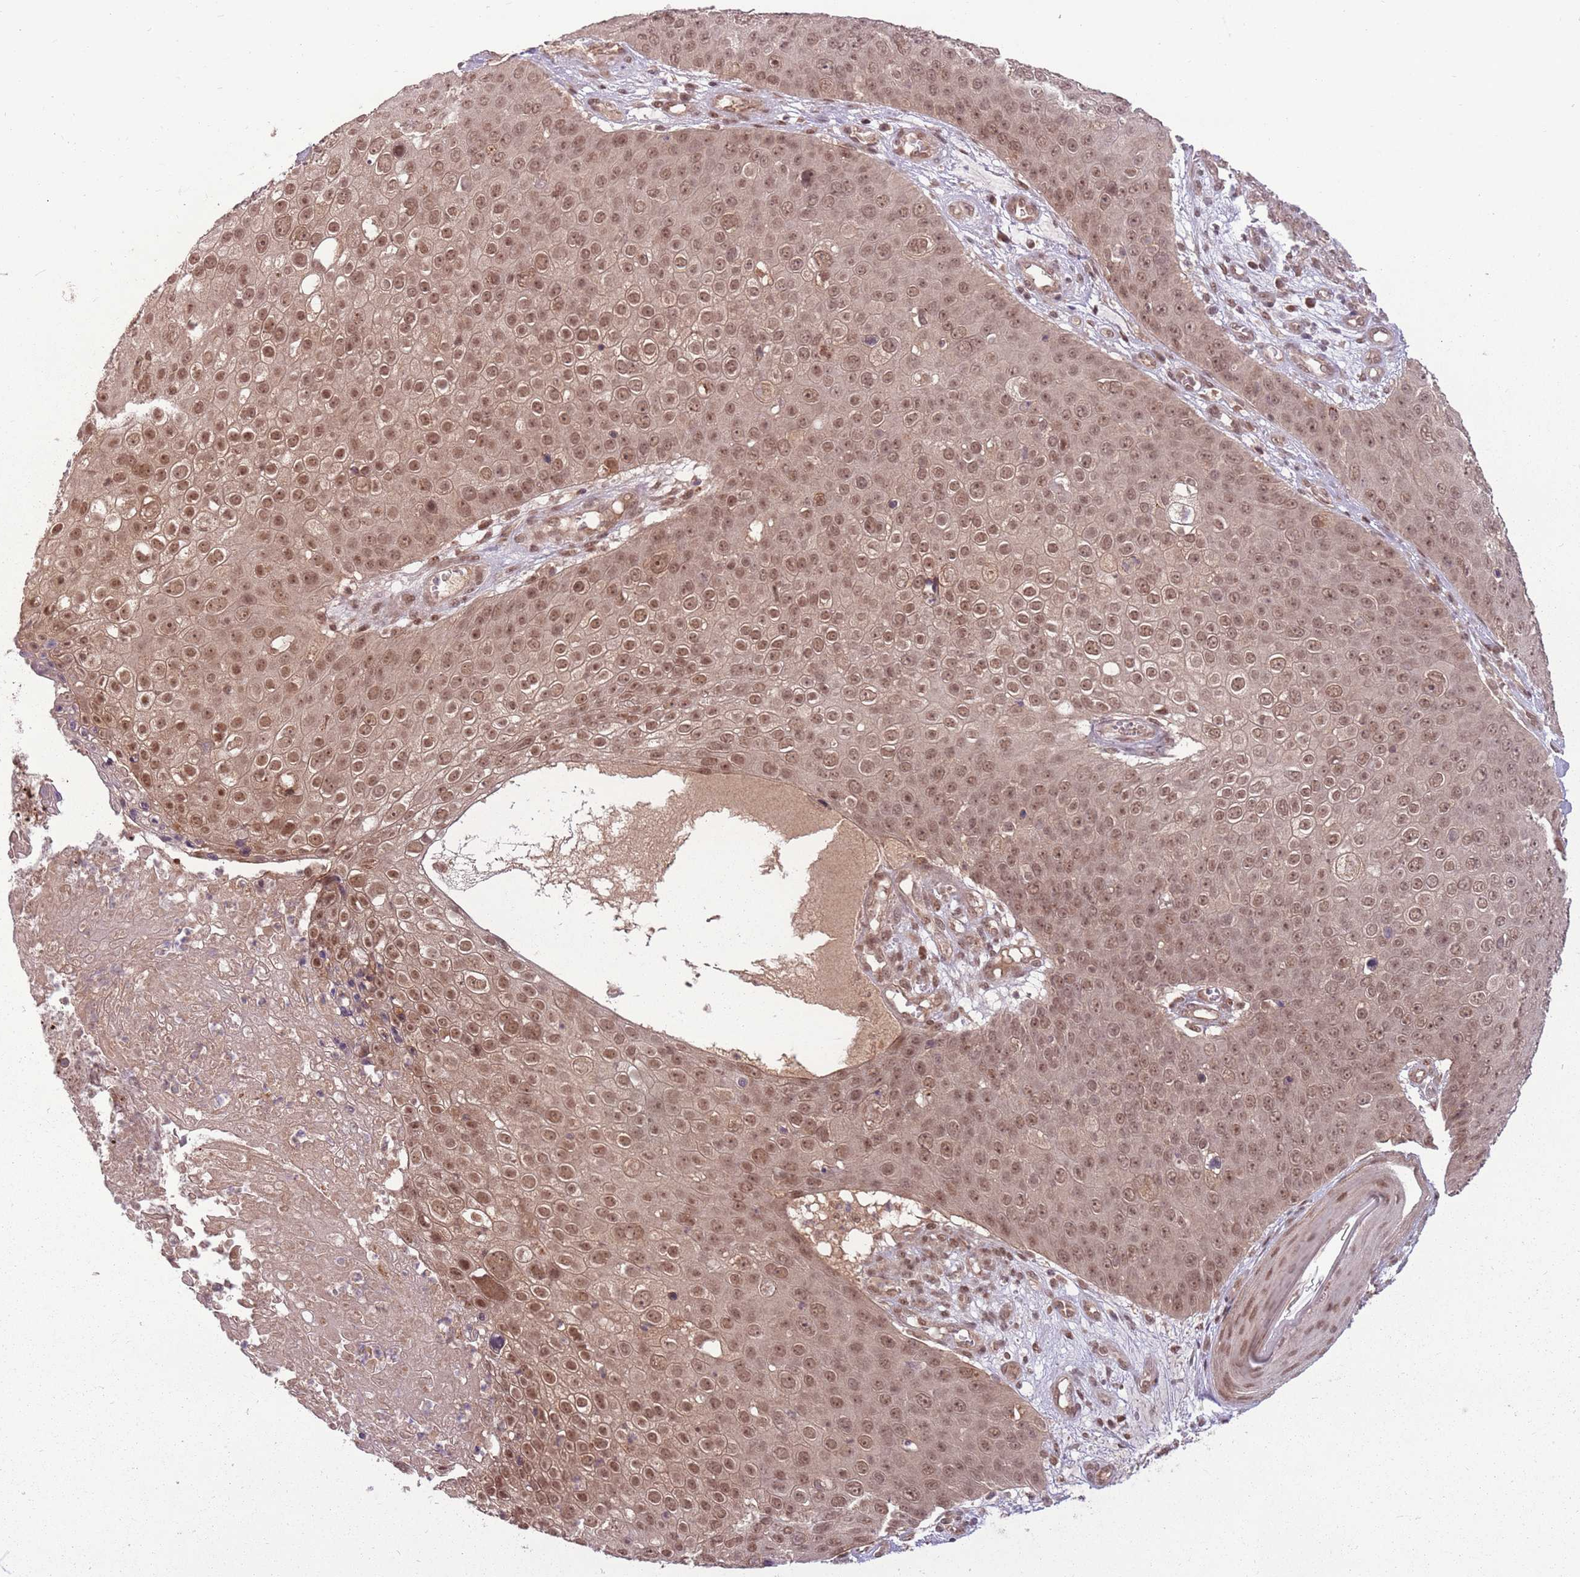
{"staining": {"intensity": "moderate", "quantity": ">75%", "location": "nuclear"}, "tissue": "skin cancer", "cell_type": "Tumor cells", "image_type": "cancer", "snomed": [{"axis": "morphology", "description": "Squamous cell carcinoma, NOS"}, {"axis": "topography", "description": "Skin"}], "caption": "Protein expression by immunohistochemistry (IHC) displays moderate nuclear positivity in about >75% of tumor cells in skin cancer.", "gene": "ADAMTS3", "patient": {"sex": "male", "age": 71}}